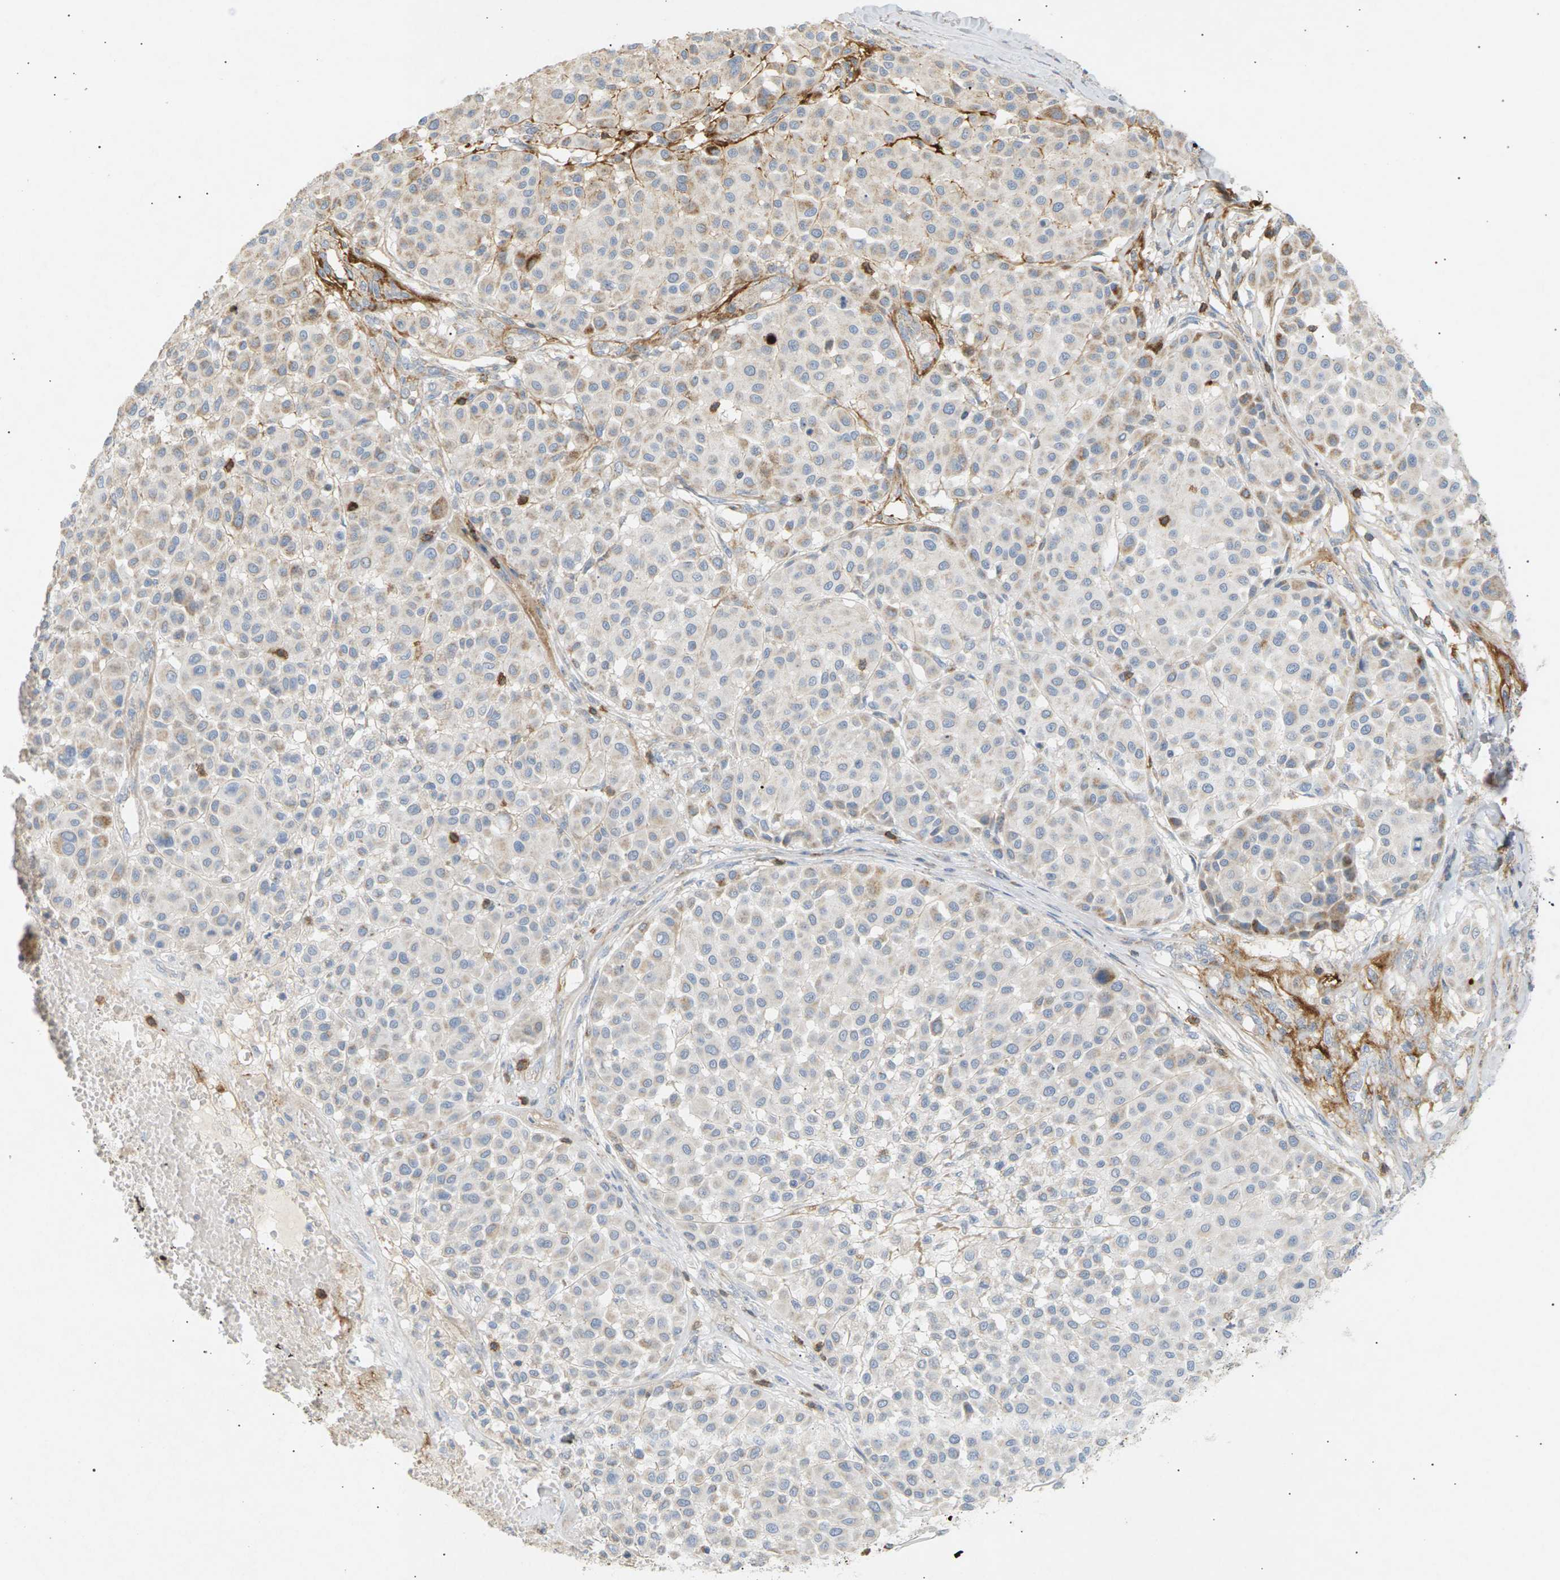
{"staining": {"intensity": "moderate", "quantity": "<25%", "location": "cytoplasmic/membranous"}, "tissue": "melanoma", "cell_type": "Tumor cells", "image_type": "cancer", "snomed": [{"axis": "morphology", "description": "Malignant melanoma, Metastatic site"}, {"axis": "topography", "description": "Soft tissue"}], "caption": "Melanoma stained with a brown dye demonstrates moderate cytoplasmic/membranous positive positivity in approximately <25% of tumor cells.", "gene": "LIME1", "patient": {"sex": "male", "age": 41}}